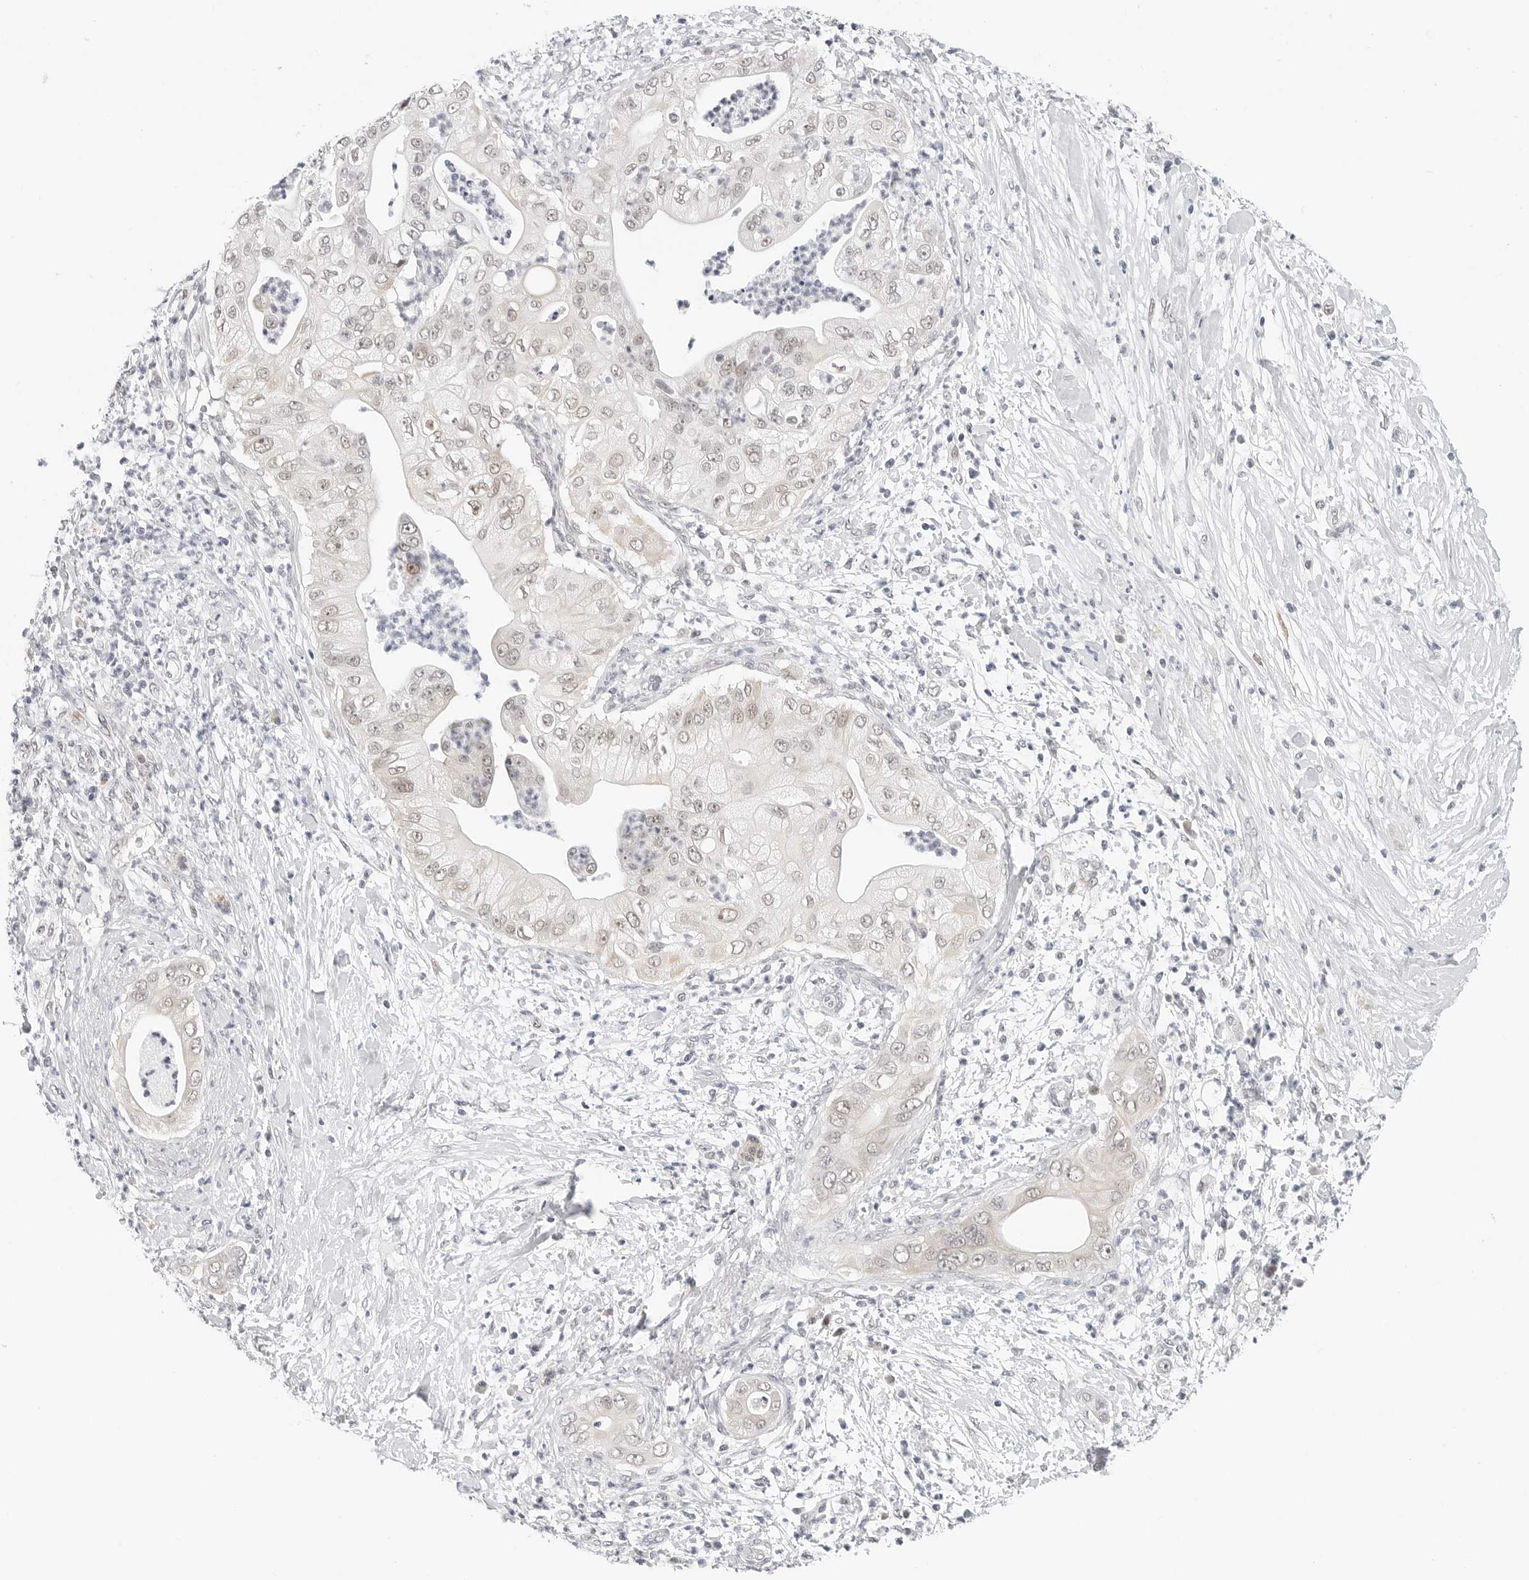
{"staining": {"intensity": "weak", "quantity": "25%-75%", "location": "nuclear"}, "tissue": "pancreatic cancer", "cell_type": "Tumor cells", "image_type": "cancer", "snomed": [{"axis": "morphology", "description": "Adenocarcinoma, NOS"}, {"axis": "topography", "description": "Pancreas"}], "caption": "High-magnification brightfield microscopy of pancreatic adenocarcinoma stained with DAB (brown) and counterstained with hematoxylin (blue). tumor cells exhibit weak nuclear positivity is identified in about25%-75% of cells. The staining was performed using DAB (3,3'-diaminobenzidine) to visualize the protein expression in brown, while the nuclei were stained in blue with hematoxylin (Magnification: 20x).", "gene": "TSEN2", "patient": {"sex": "female", "age": 78}}